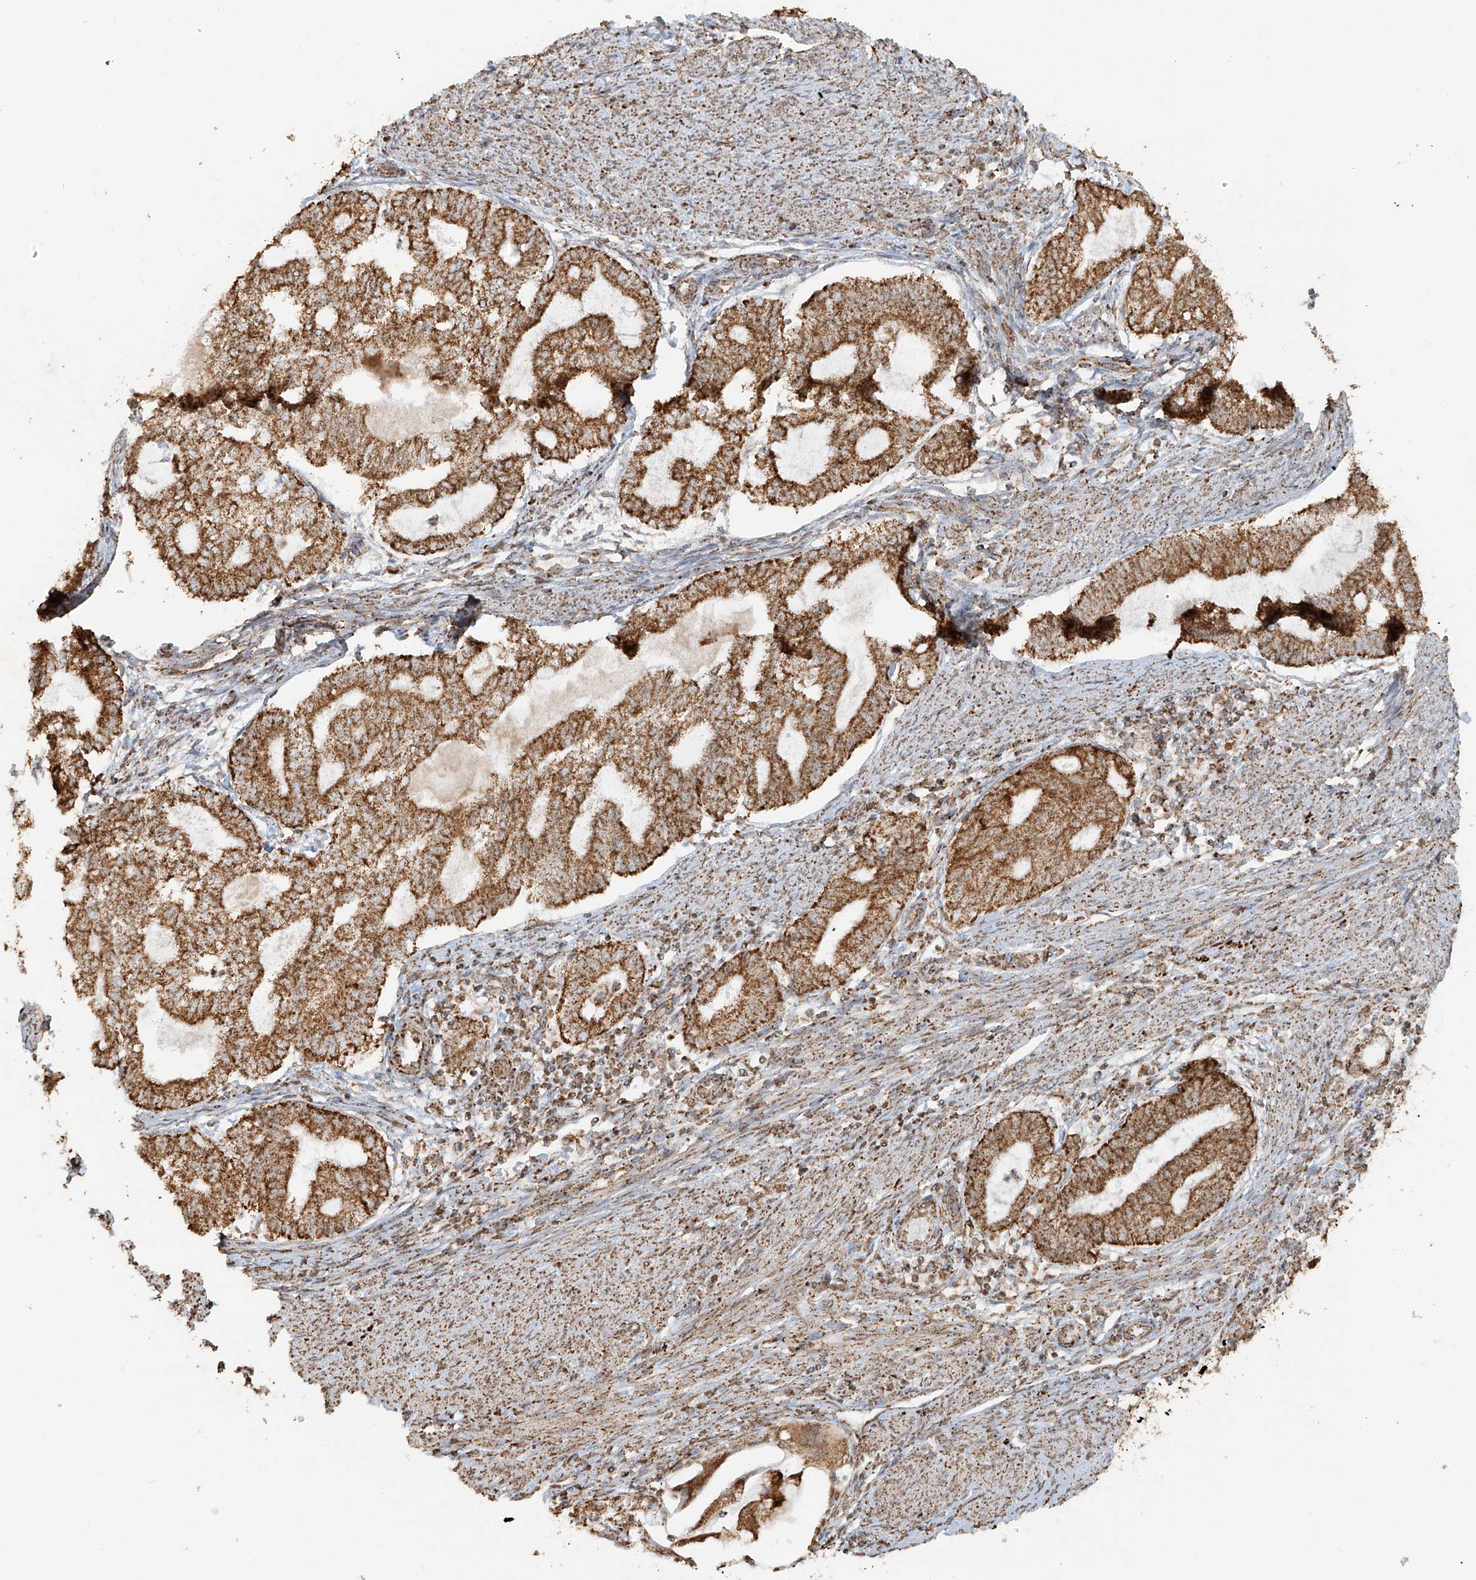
{"staining": {"intensity": "moderate", "quantity": ">75%", "location": "cytoplasmic/membranous"}, "tissue": "endometrial cancer", "cell_type": "Tumor cells", "image_type": "cancer", "snomed": [{"axis": "morphology", "description": "Adenocarcinoma, NOS"}, {"axis": "topography", "description": "Endometrium"}], "caption": "Protein staining shows moderate cytoplasmic/membranous expression in approximately >75% of tumor cells in adenocarcinoma (endometrial).", "gene": "MIPEP", "patient": {"sex": "female", "age": 79}}